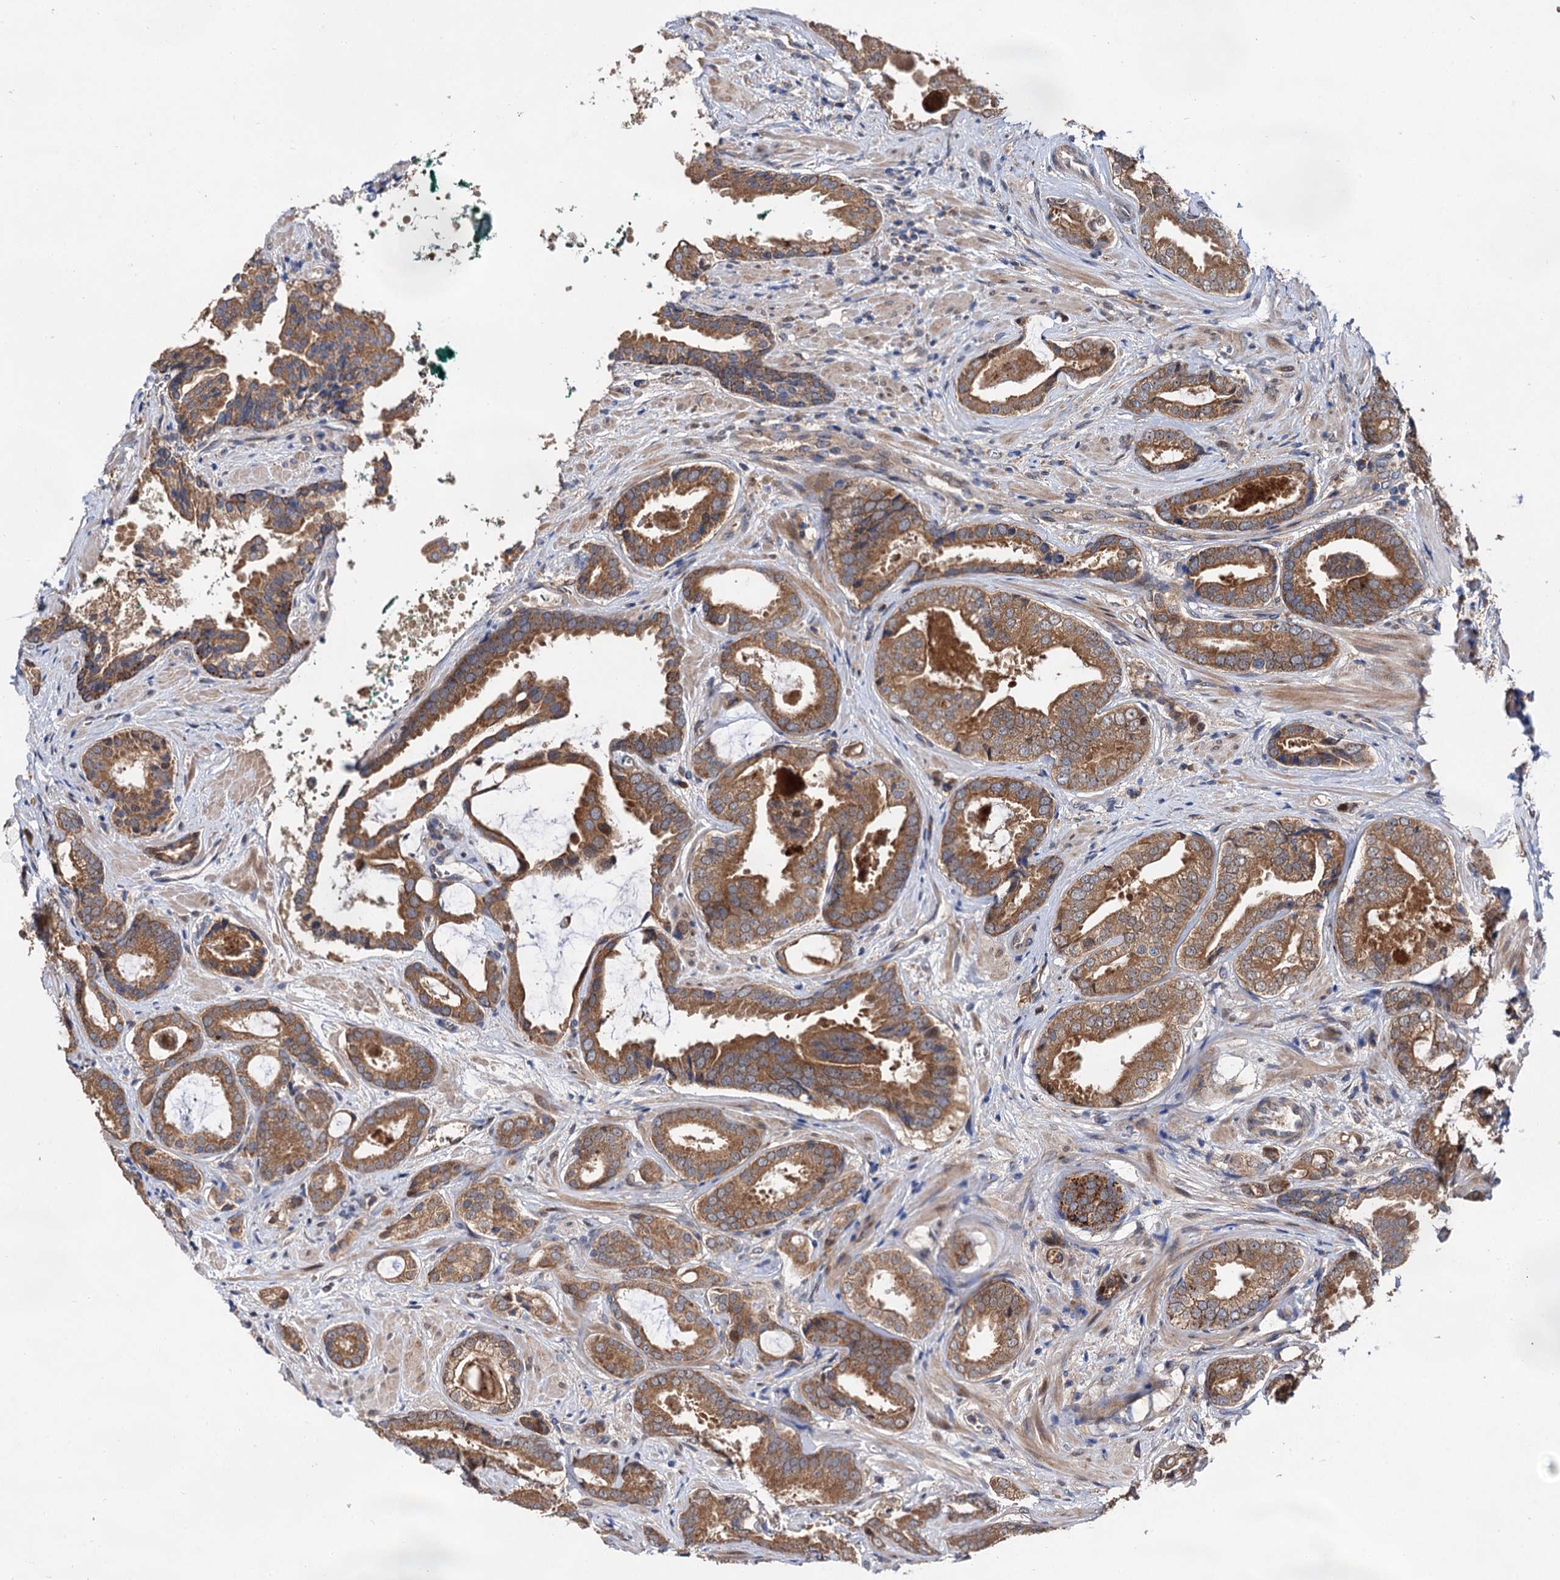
{"staining": {"intensity": "moderate", "quantity": ">75%", "location": "cytoplasmic/membranous"}, "tissue": "prostate cancer", "cell_type": "Tumor cells", "image_type": "cancer", "snomed": [{"axis": "morphology", "description": "Adenocarcinoma, High grade"}, {"axis": "topography", "description": "Prostate"}], "caption": "An immunohistochemistry (IHC) micrograph of tumor tissue is shown. Protein staining in brown labels moderate cytoplasmic/membranous positivity in prostate cancer (high-grade adenocarcinoma) within tumor cells.", "gene": "NAA25", "patient": {"sex": "male", "age": 60}}